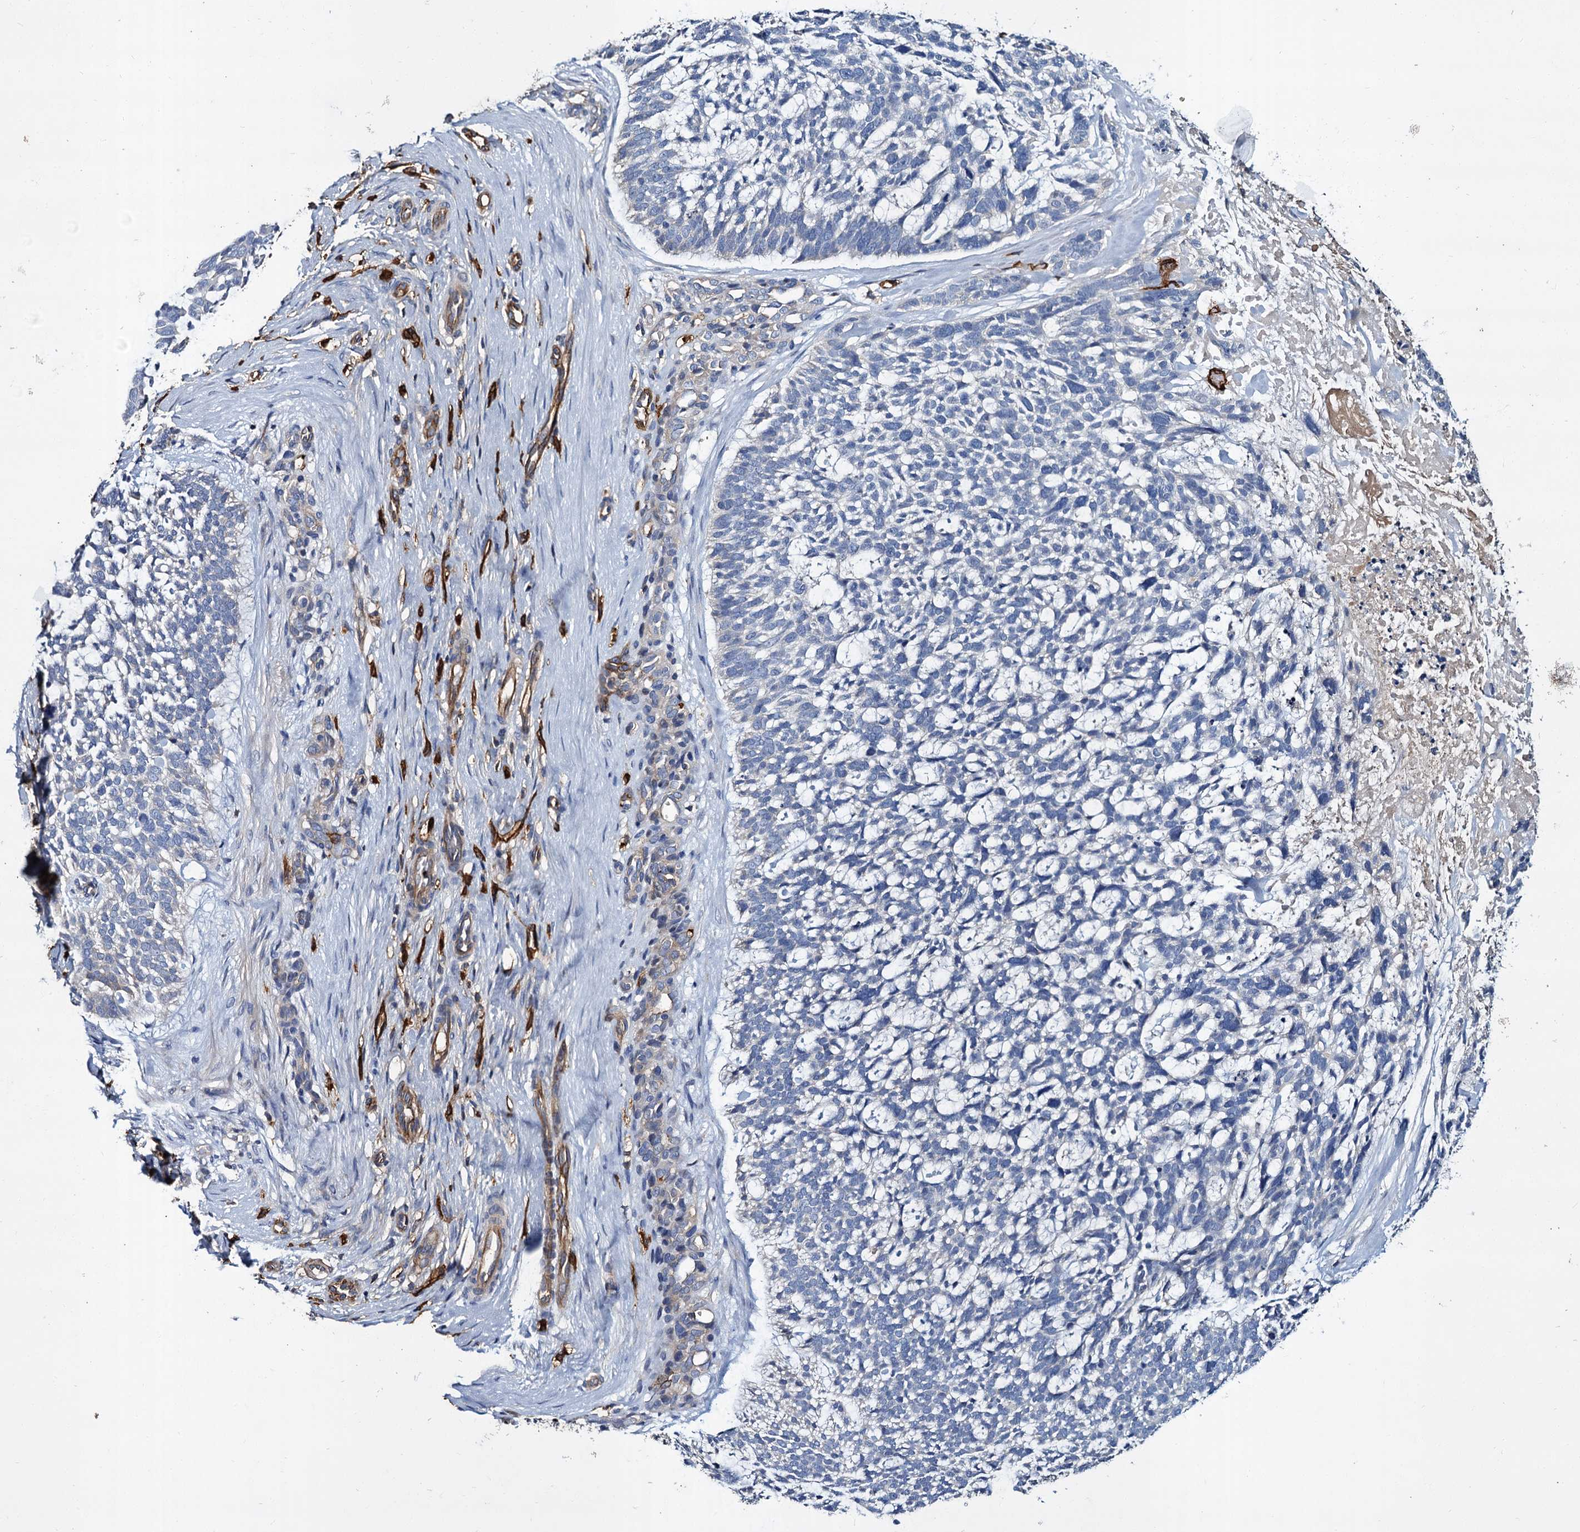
{"staining": {"intensity": "negative", "quantity": "none", "location": "none"}, "tissue": "skin cancer", "cell_type": "Tumor cells", "image_type": "cancer", "snomed": [{"axis": "morphology", "description": "Basal cell carcinoma"}, {"axis": "topography", "description": "Skin"}], "caption": "Immunohistochemistry (IHC) micrograph of neoplastic tissue: human skin cancer stained with DAB (3,3'-diaminobenzidine) reveals no significant protein expression in tumor cells.", "gene": "CACNA1C", "patient": {"sex": "male", "age": 88}}